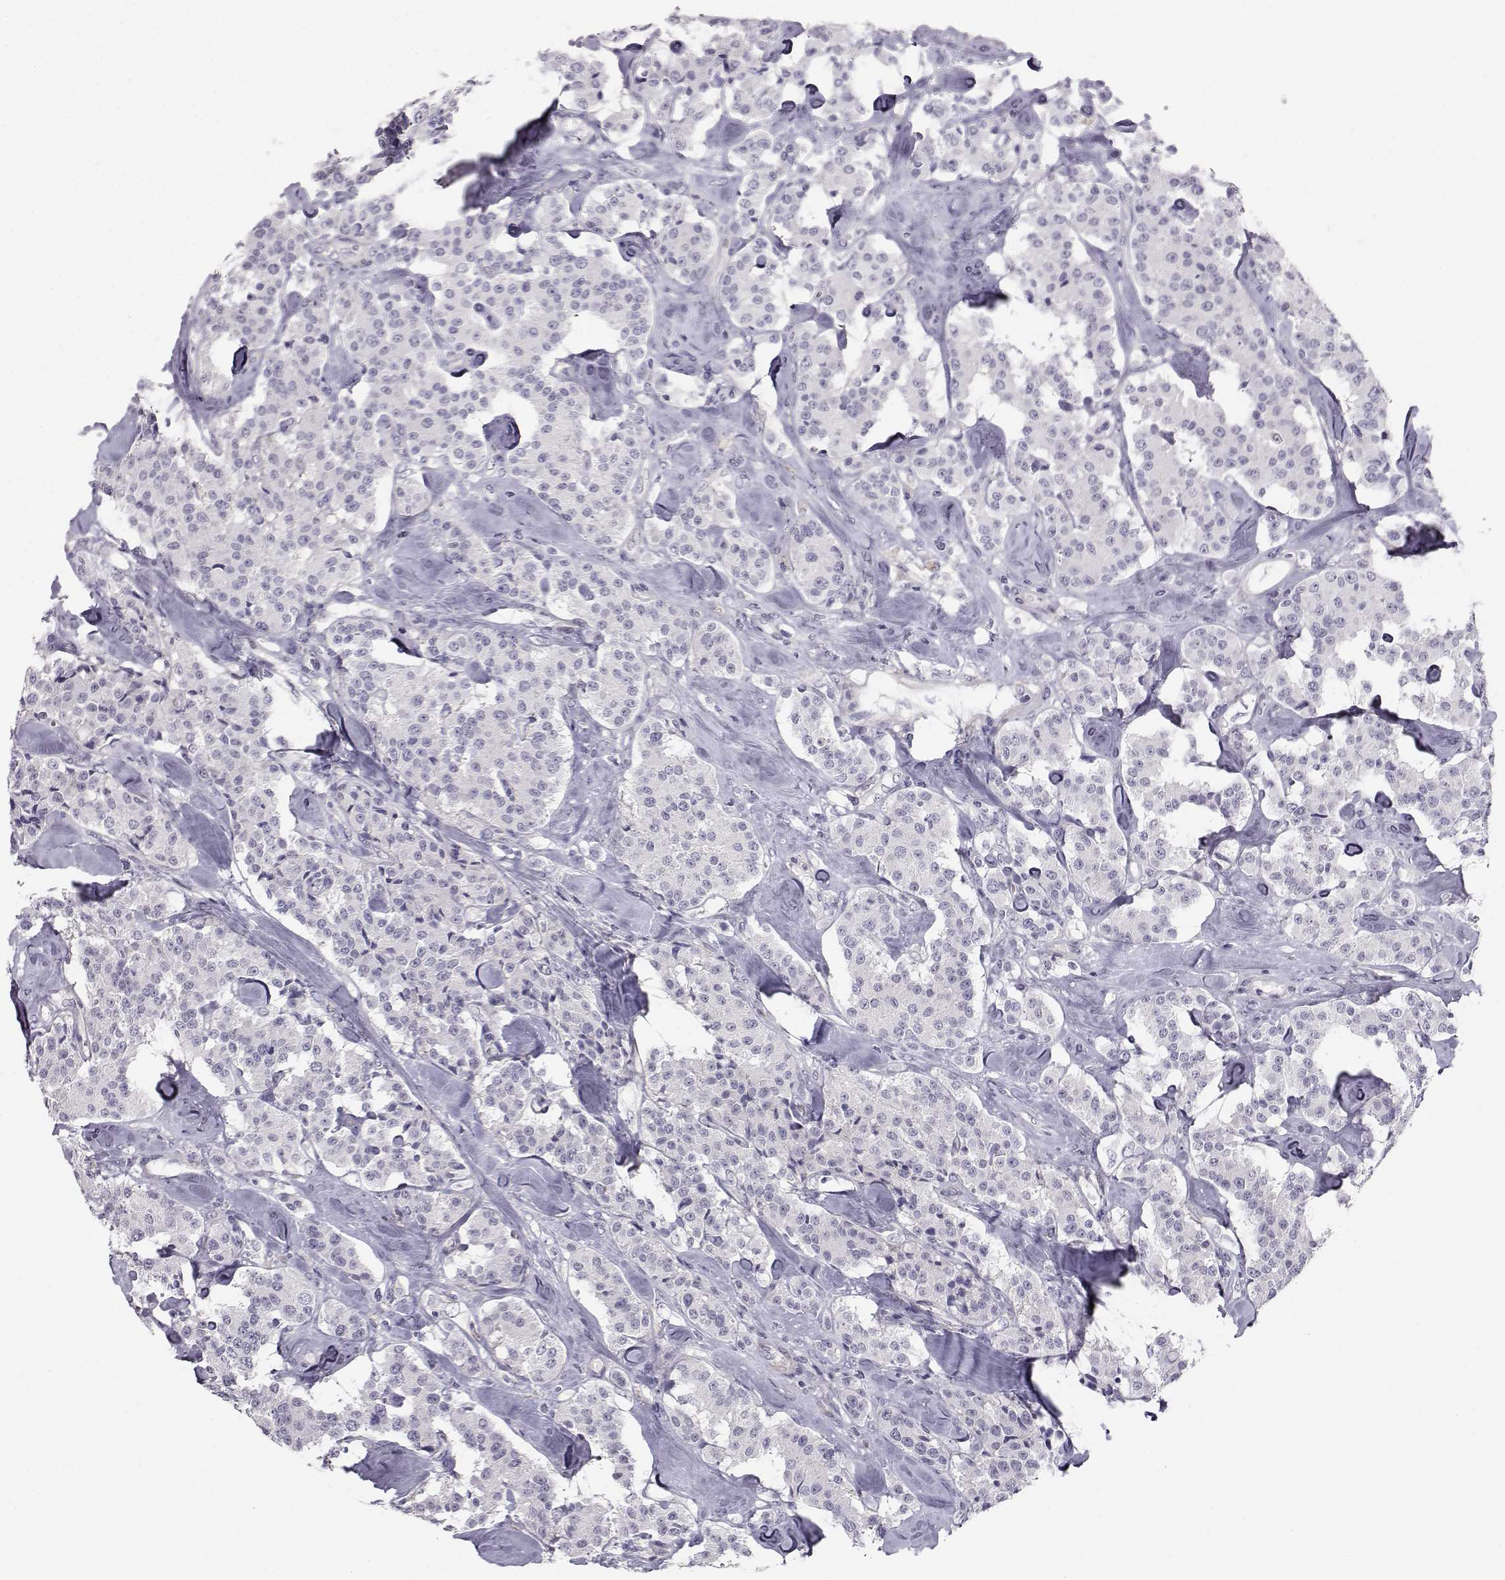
{"staining": {"intensity": "negative", "quantity": "none", "location": "none"}, "tissue": "carcinoid", "cell_type": "Tumor cells", "image_type": "cancer", "snomed": [{"axis": "morphology", "description": "Carcinoid, malignant, NOS"}, {"axis": "topography", "description": "Pancreas"}], "caption": "This is an immunohistochemistry micrograph of human carcinoid. There is no staining in tumor cells.", "gene": "SPDYE4", "patient": {"sex": "male", "age": 41}}